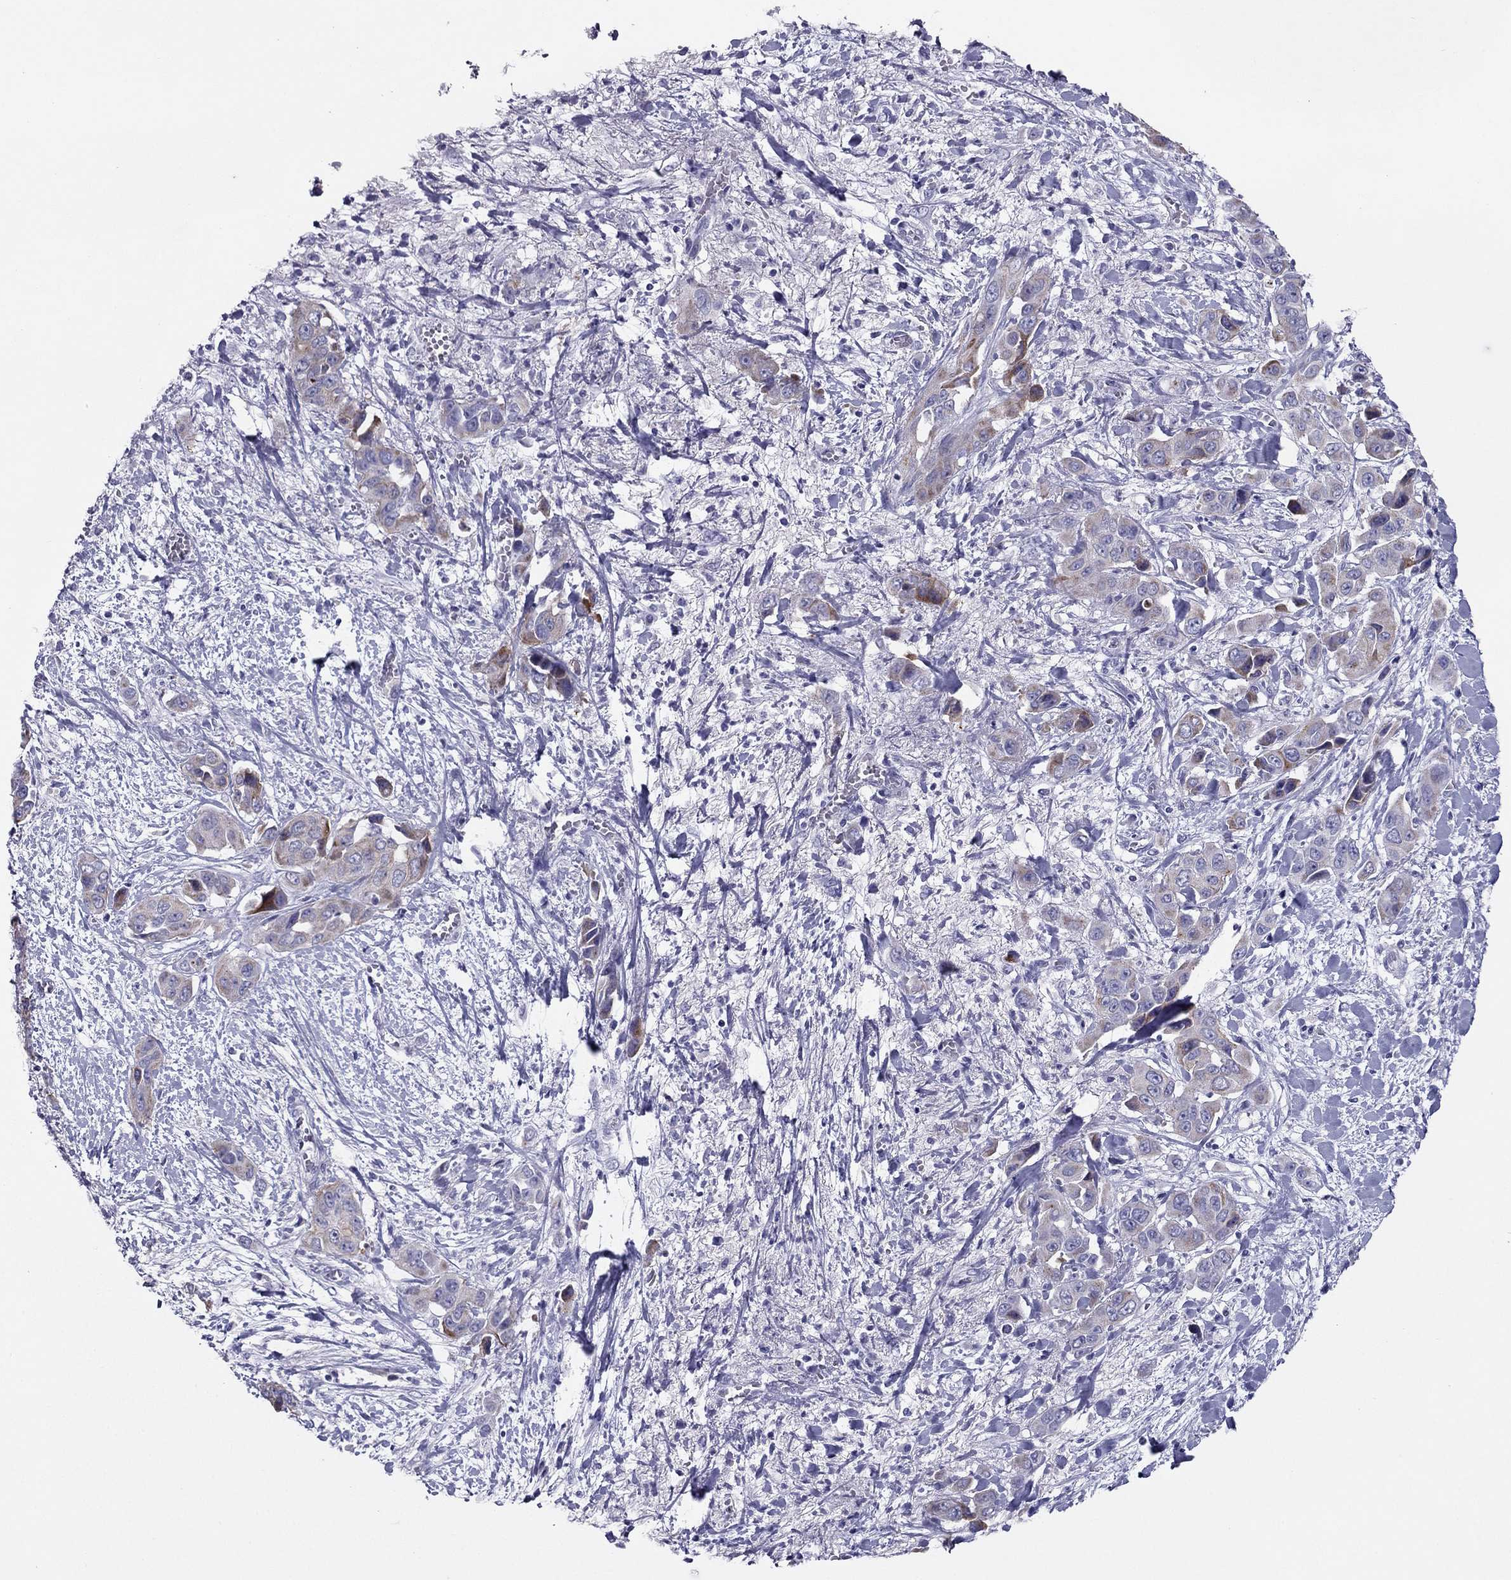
{"staining": {"intensity": "moderate", "quantity": "<25%", "location": "cytoplasmic/membranous"}, "tissue": "liver cancer", "cell_type": "Tumor cells", "image_type": "cancer", "snomed": [{"axis": "morphology", "description": "Cholangiocarcinoma"}, {"axis": "topography", "description": "Liver"}], "caption": "This is an image of IHC staining of liver cancer (cholangiocarcinoma), which shows moderate expression in the cytoplasmic/membranous of tumor cells.", "gene": "MAEL", "patient": {"sex": "female", "age": 52}}